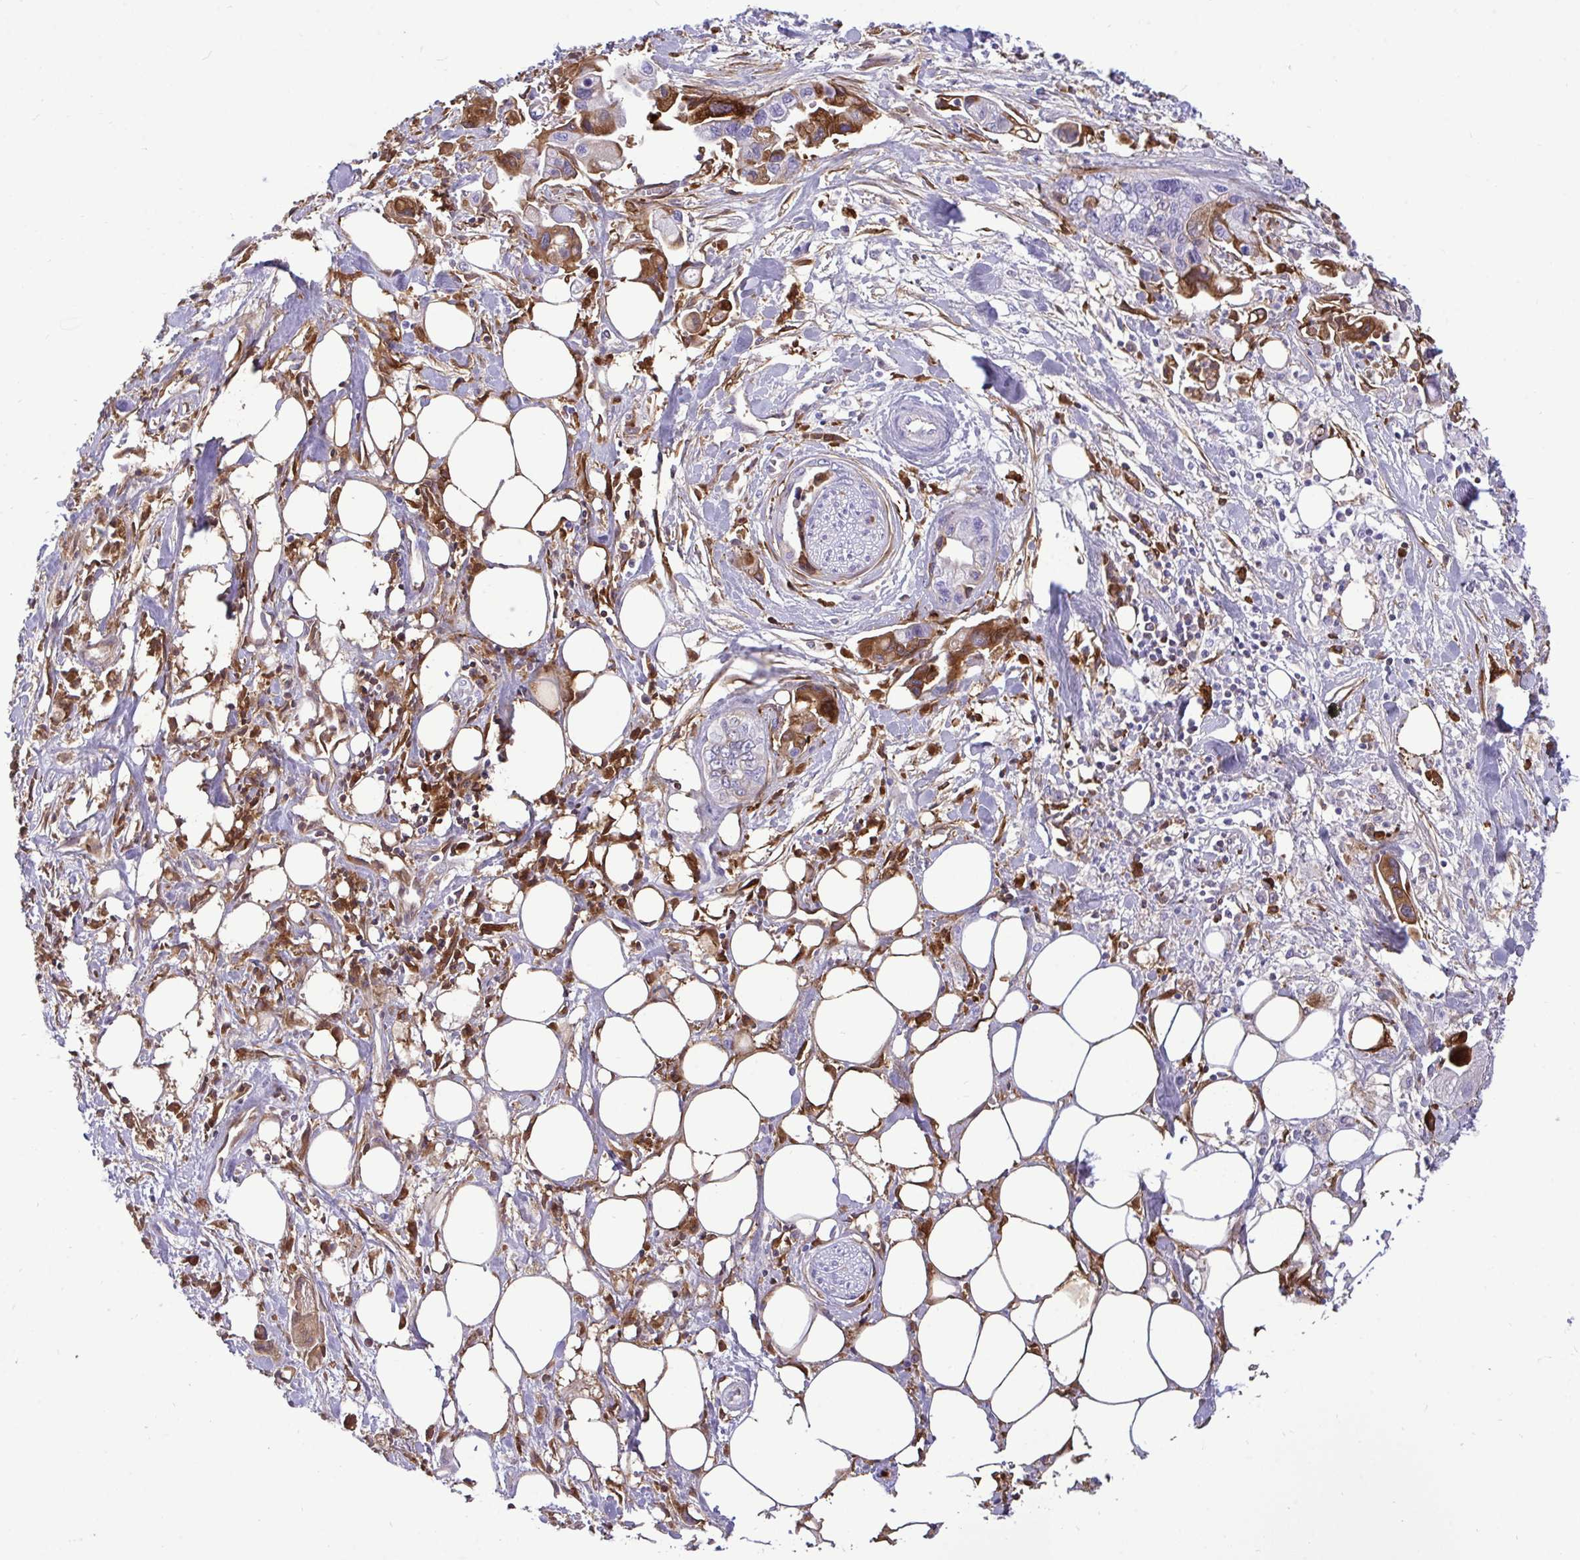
{"staining": {"intensity": "strong", "quantity": "<25%", "location": "cytoplasmic/membranous"}, "tissue": "pancreatic cancer", "cell_type": "Tumor cells", "image_type": "cancer", "snomed": [{"axis": "morphology", "description": "Adenocarcinoma, NOS"}, {"axis": "topography", "description": "Pancreas"}], "caption": "Protein staining of adenocarcinoma (pancreatic) tissue shows strong cytoplasmic/membranous positivity in about <25% of tumor cells.", "gene": "F2", "patient": {"sex": "male", "age": 61}}